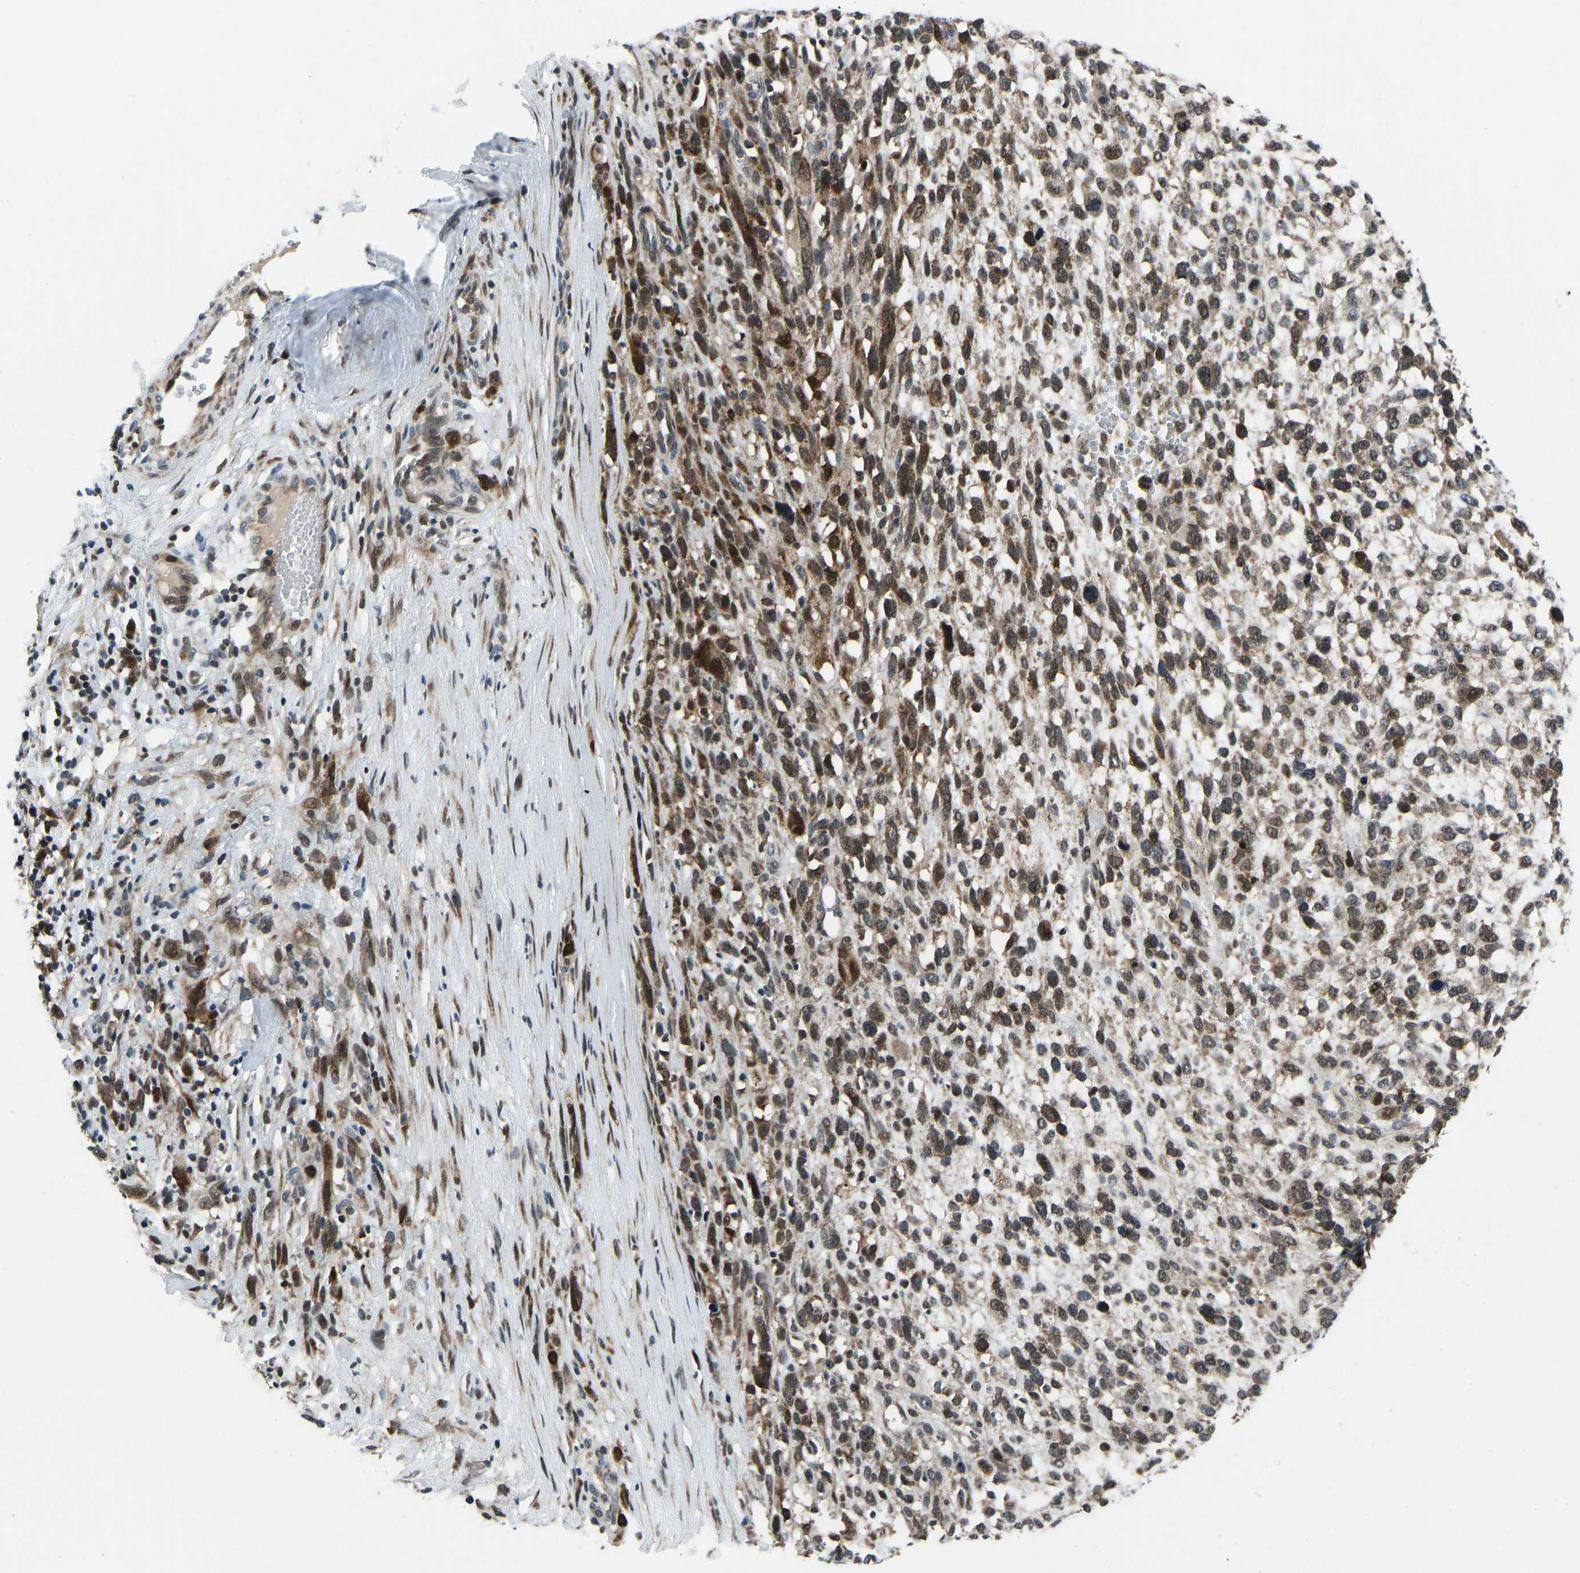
{"staining": {"intensity": "moderate", "quantity": ">75%", "location": "cytoplasmic/membranous,nuclear"}, "tissue": "melanoma", "cell_type": "Tumor cells", "image_type": "cancer", "snomed": [{"axis": "morphology", "description": "Malignant melanoma, NOS"}, {"axis": "topography", "description": "Skin"}], "caption": "About >75% of tumor cells in human melanoma show moderate cytoplasmic/membranous and nuclear protein staining as visualized by brown immunohistochemical staining.", "gene": "RLIM", "patient": {"sex": "female", "age": 55}}